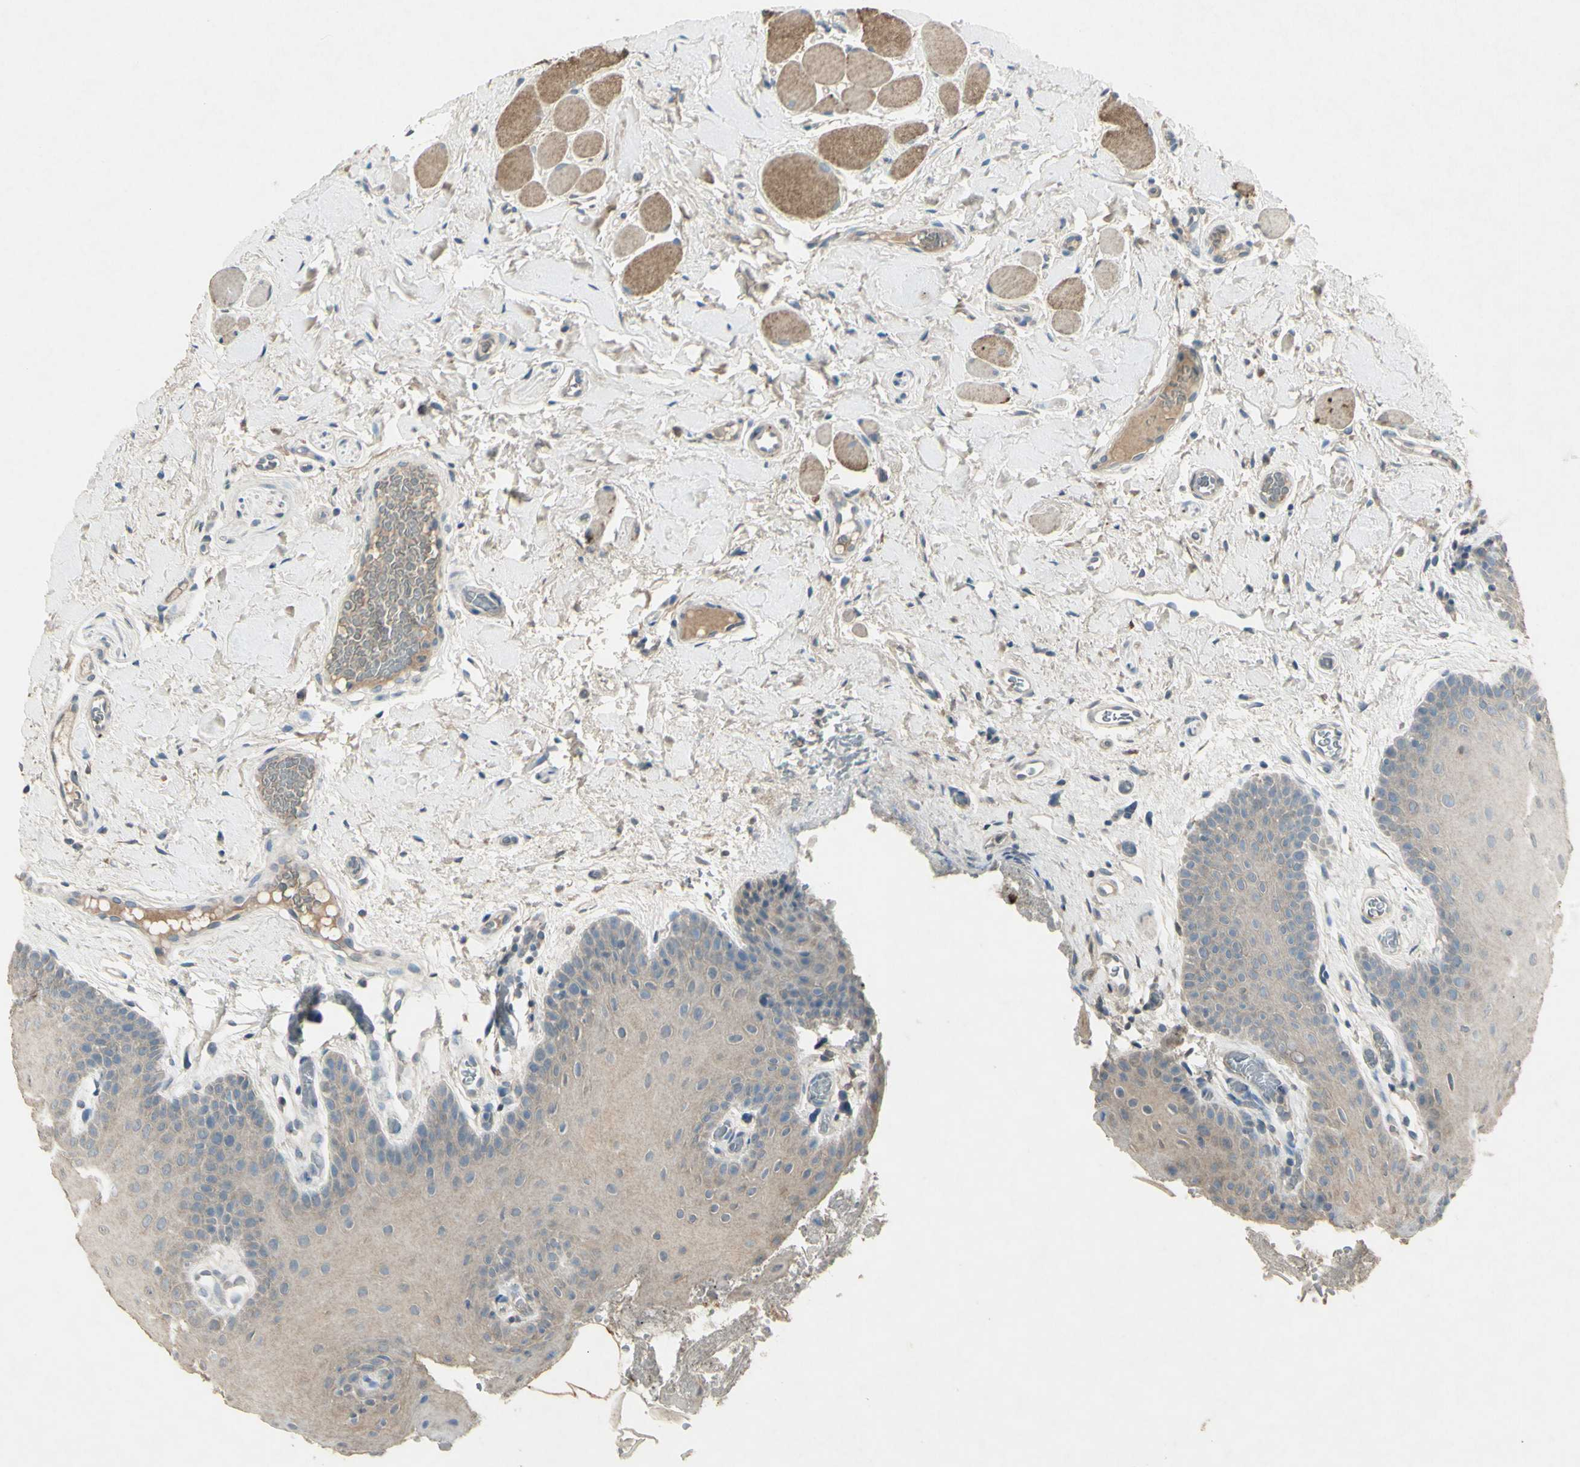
{"staining": {"intensity": "weak", "quantity": ">75%", "location": "cytoplasmic/membranous"}, "tissue": "oral mucosa", "cell_type": "Squamous epithelial cells", "image_type": "normal", "snomed": [{"axis": "morphology", "description": "Normal tissue, NOS"}, {"axis": "topography", "description": "Oral tissue"}], "caption": "A high-resolution image shows IHC staining of benign oral mucosa, which shows weak cytoplasmic/membranous staining in approximately >75% of squamous epithelial cells. (DAB (3,3'-diaminobenzidine) IHC with brightfield microscopy, high magnification).", "gene": "TIMM21", "patient": {"sex": "male", "age": 54}}